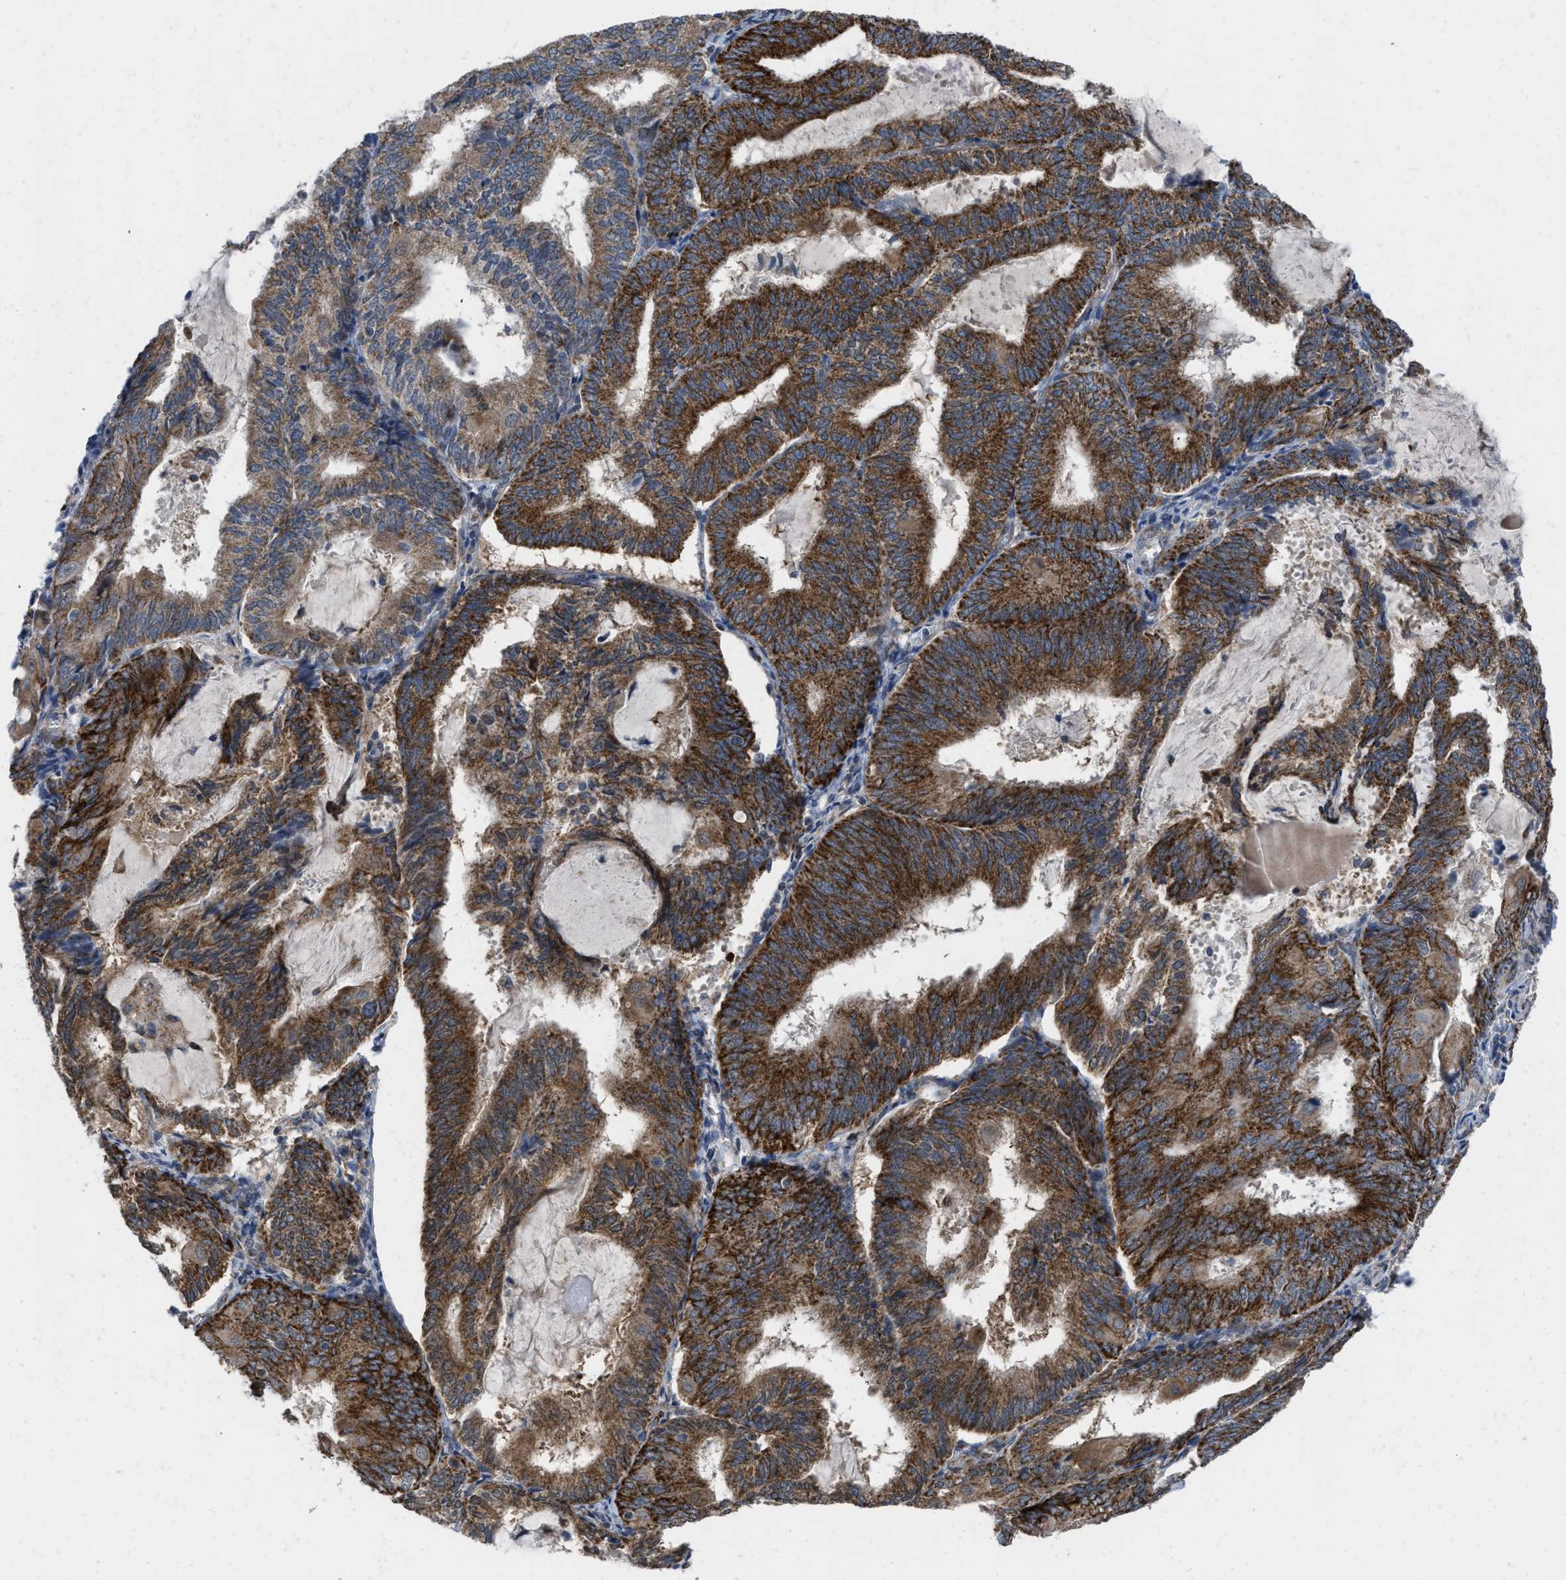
{"staining": {"intensity": "strong", "quantity": ">75%", "location": "cytoplasmic/membranous"}, "tissue": "endometrial cancer", "cell_type": "Tumor cells", "image_type": "cancer", "snomed": [{"axis": "morphology", "description": "Adenocarcinoma, NOS"}, {"axis": "topography", "description": "Endometrium"}], "caption": "High-power microscopy captured an IHC photomicrograph of adenocarcinoma (endometrial), revealing strong cytoplasmic/membranous staining in about >75% of tumor cells.", "gene": "AKAP1", "patient": {"sex": "female", "age": 81}}